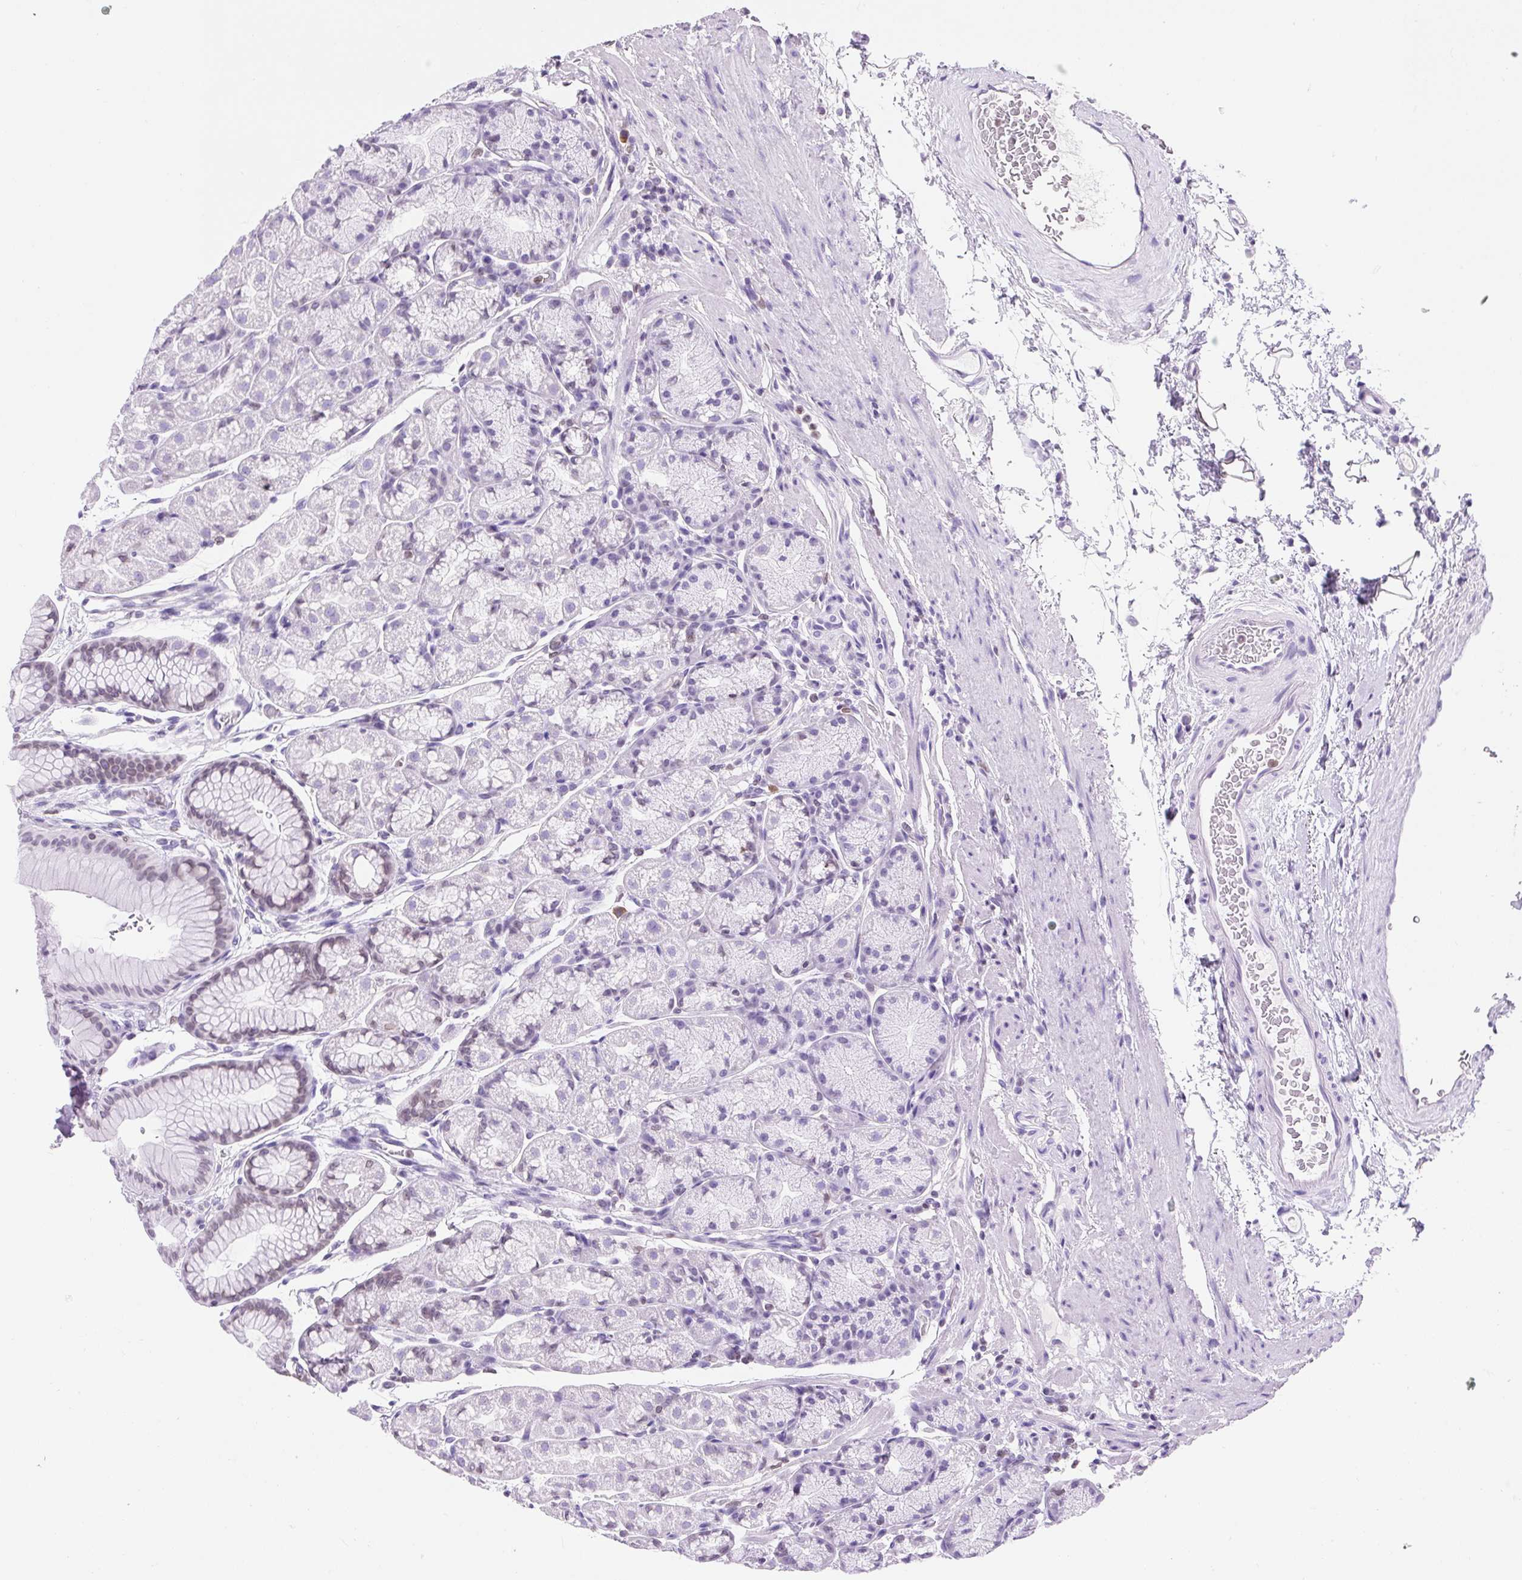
{"staining": {"intensity": "moderate", "quantity": "<25%", "location": "cytoplasmic/membranous,nuclear"}, "tissue": "stomach", "cell_type": "Glandular cells", "image_type": "normal", "snomed": [{"axis": "morphology", "description": "Normal tissue, NOS"}, {"axis": "topography", "description": "Stomach, lower"}], "caption": "Protein staining demonstrates moderate cytoplasmic/membranous,nuclear positivity in approximately <25% of glandular cells in normal stomach.", "gene": "VPREB1", "patient": {"sex": "male", "age": 67}}